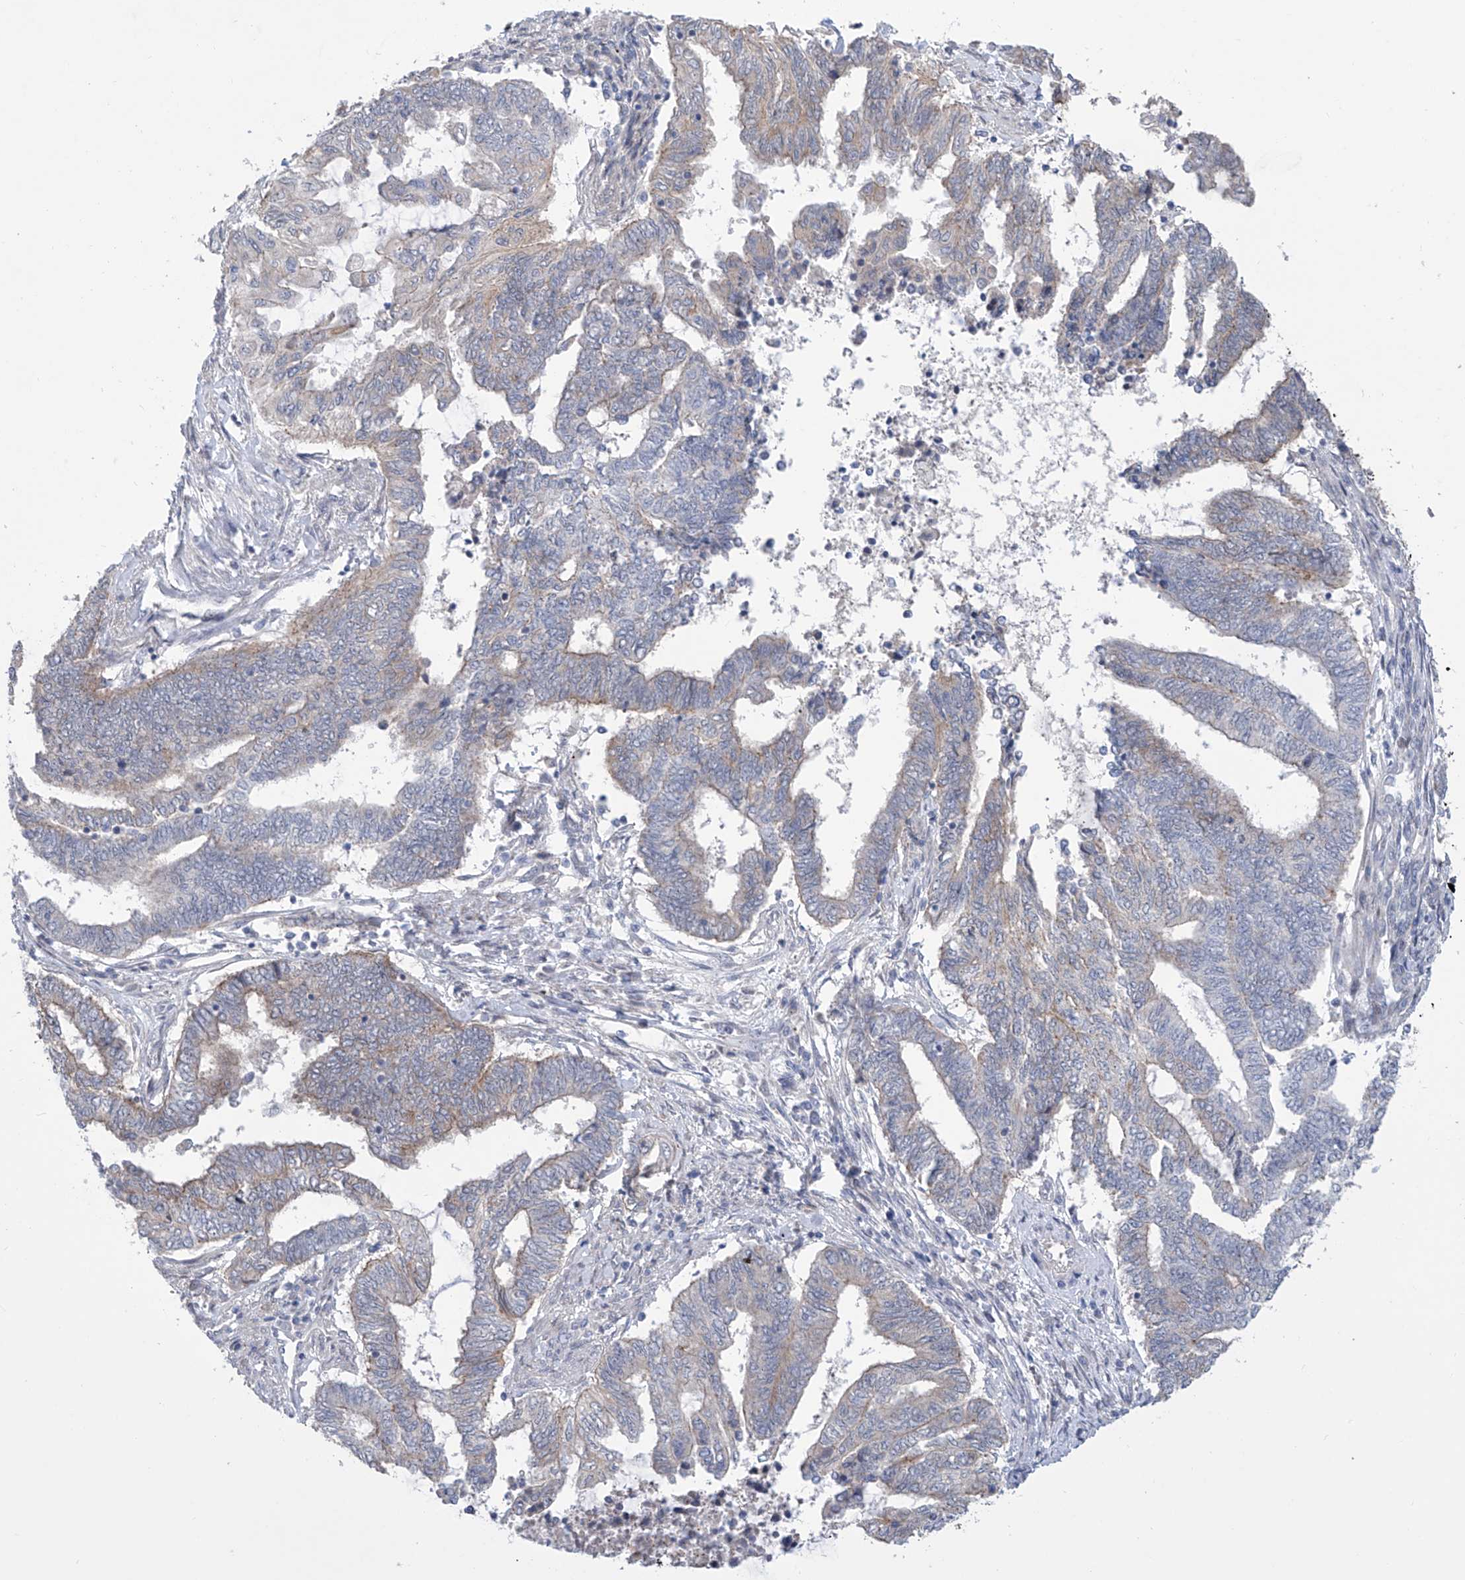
{"staining": {"intensity": "negative", "quantity": "none", "location": "none"}, "tissue": "endometrial cancer", "cell_type": "Tumor cells", "image_type": "cancer", "snomed": [{"axis": "morphology", "description": "Adenocarcinoma, NOS"}, {"axis": "topography", "description": "Uterus"}, {"axis": "topography", "description": "Endometrium"}], "caption": "An immunohistochemistry micrograph of endometrial cancer (adenocarcinoma) is shown. There is no staining in tumor cells of endometrial cancer (adenocarcinoma).", "gene": "LRRC1", "patient": {"sex": "female", "age": 70}}